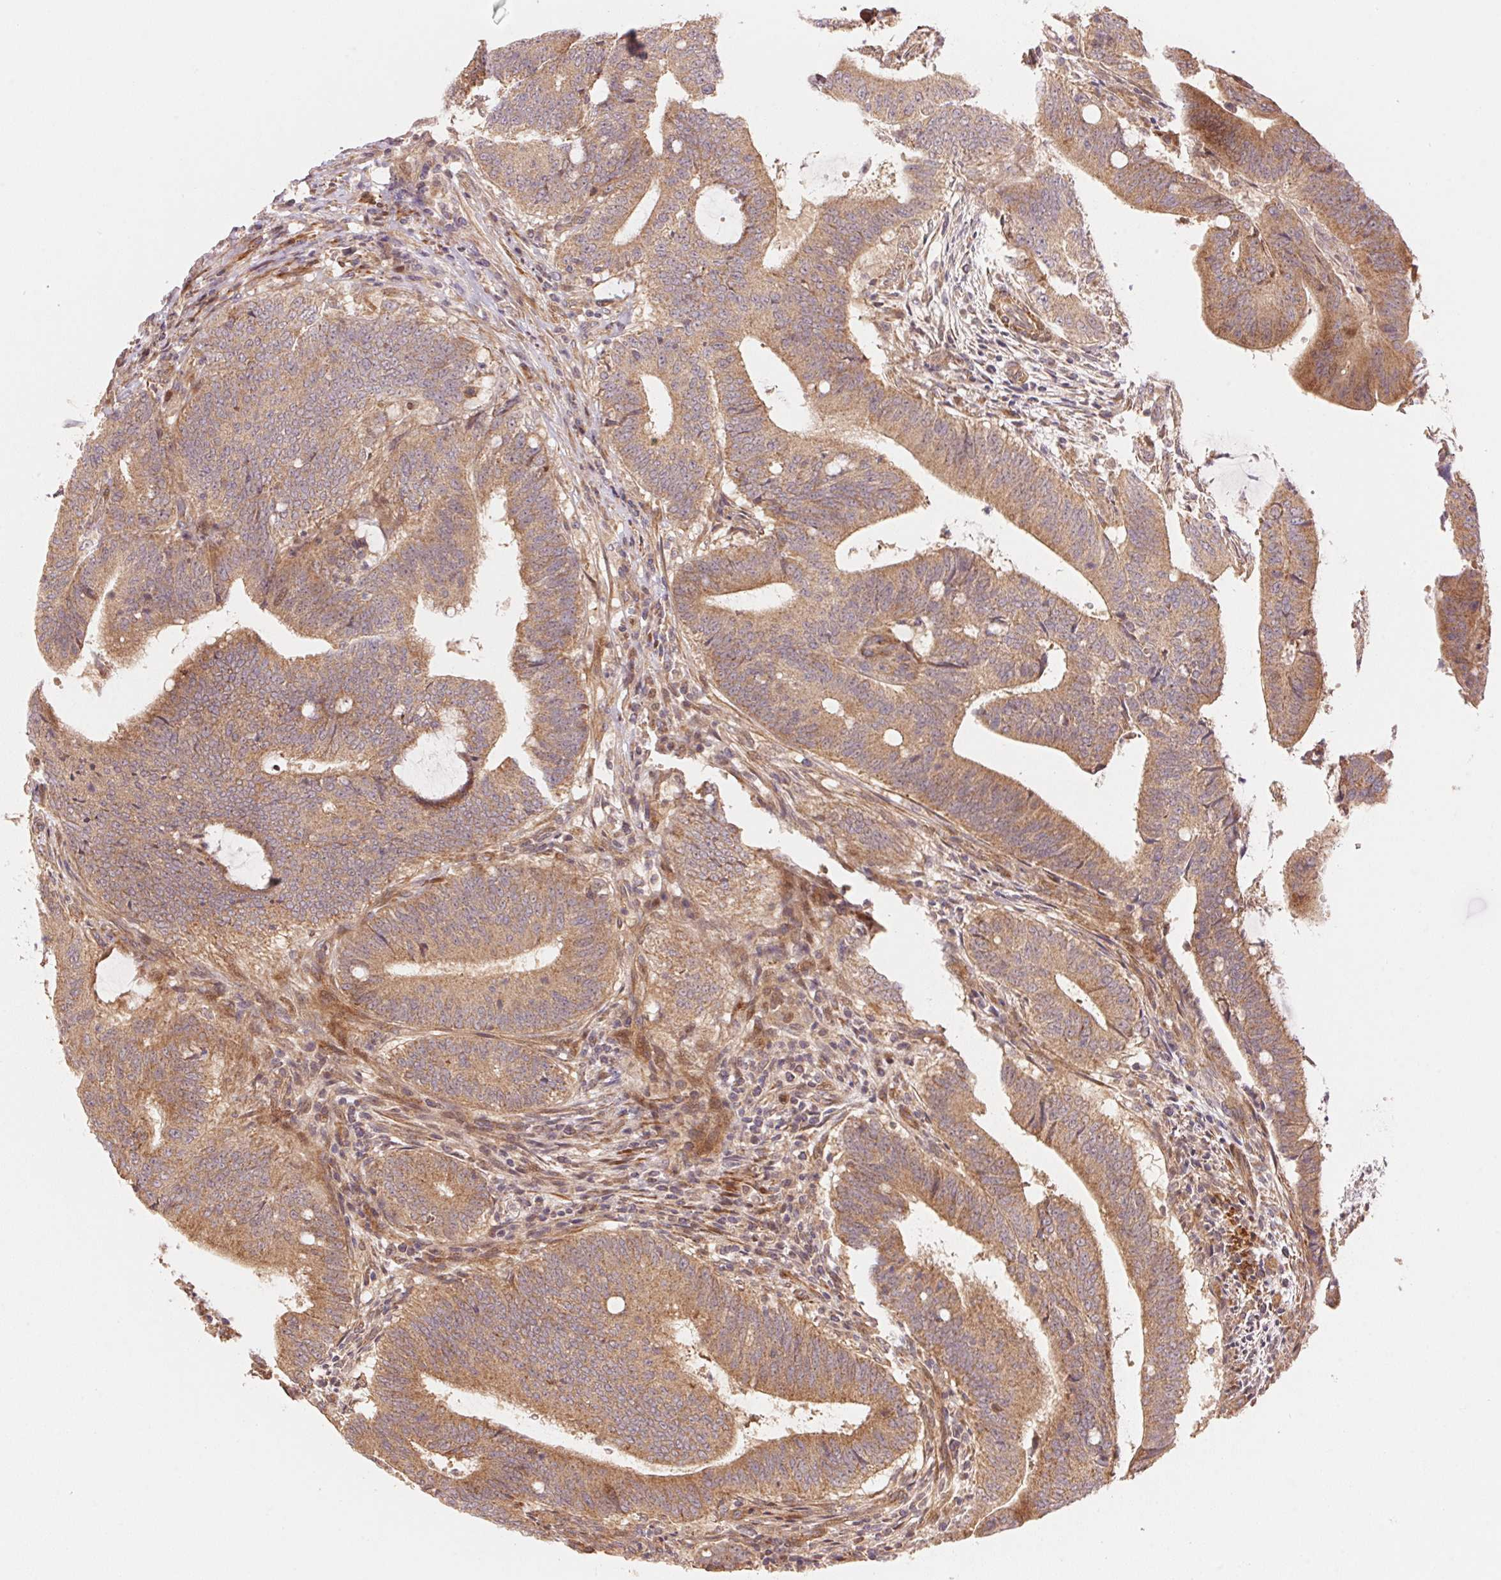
{"staining": {"intensity": "moderate", "quantity": ">75%", "location": "cytoplasmic/membranous"}, "tissue": "colorectal cancer", "cell_type": "Tumor cells", "image_type": "cancer", "snomed": [{"axis": "morphology", "description": "Adenocarcinoma, NOS"}, {"axis": "topography", "description": "Colon"}], "caption": "Immunohistochemistry (IHC) of colorectal cancer (adenocarcinoma) demonstrates medium levels of moderate cytoplasmic/membranous positivity in about >75% of tumor cells.", "gene": "TNIP2", "patient": {"sex": "female", "age": 43}}